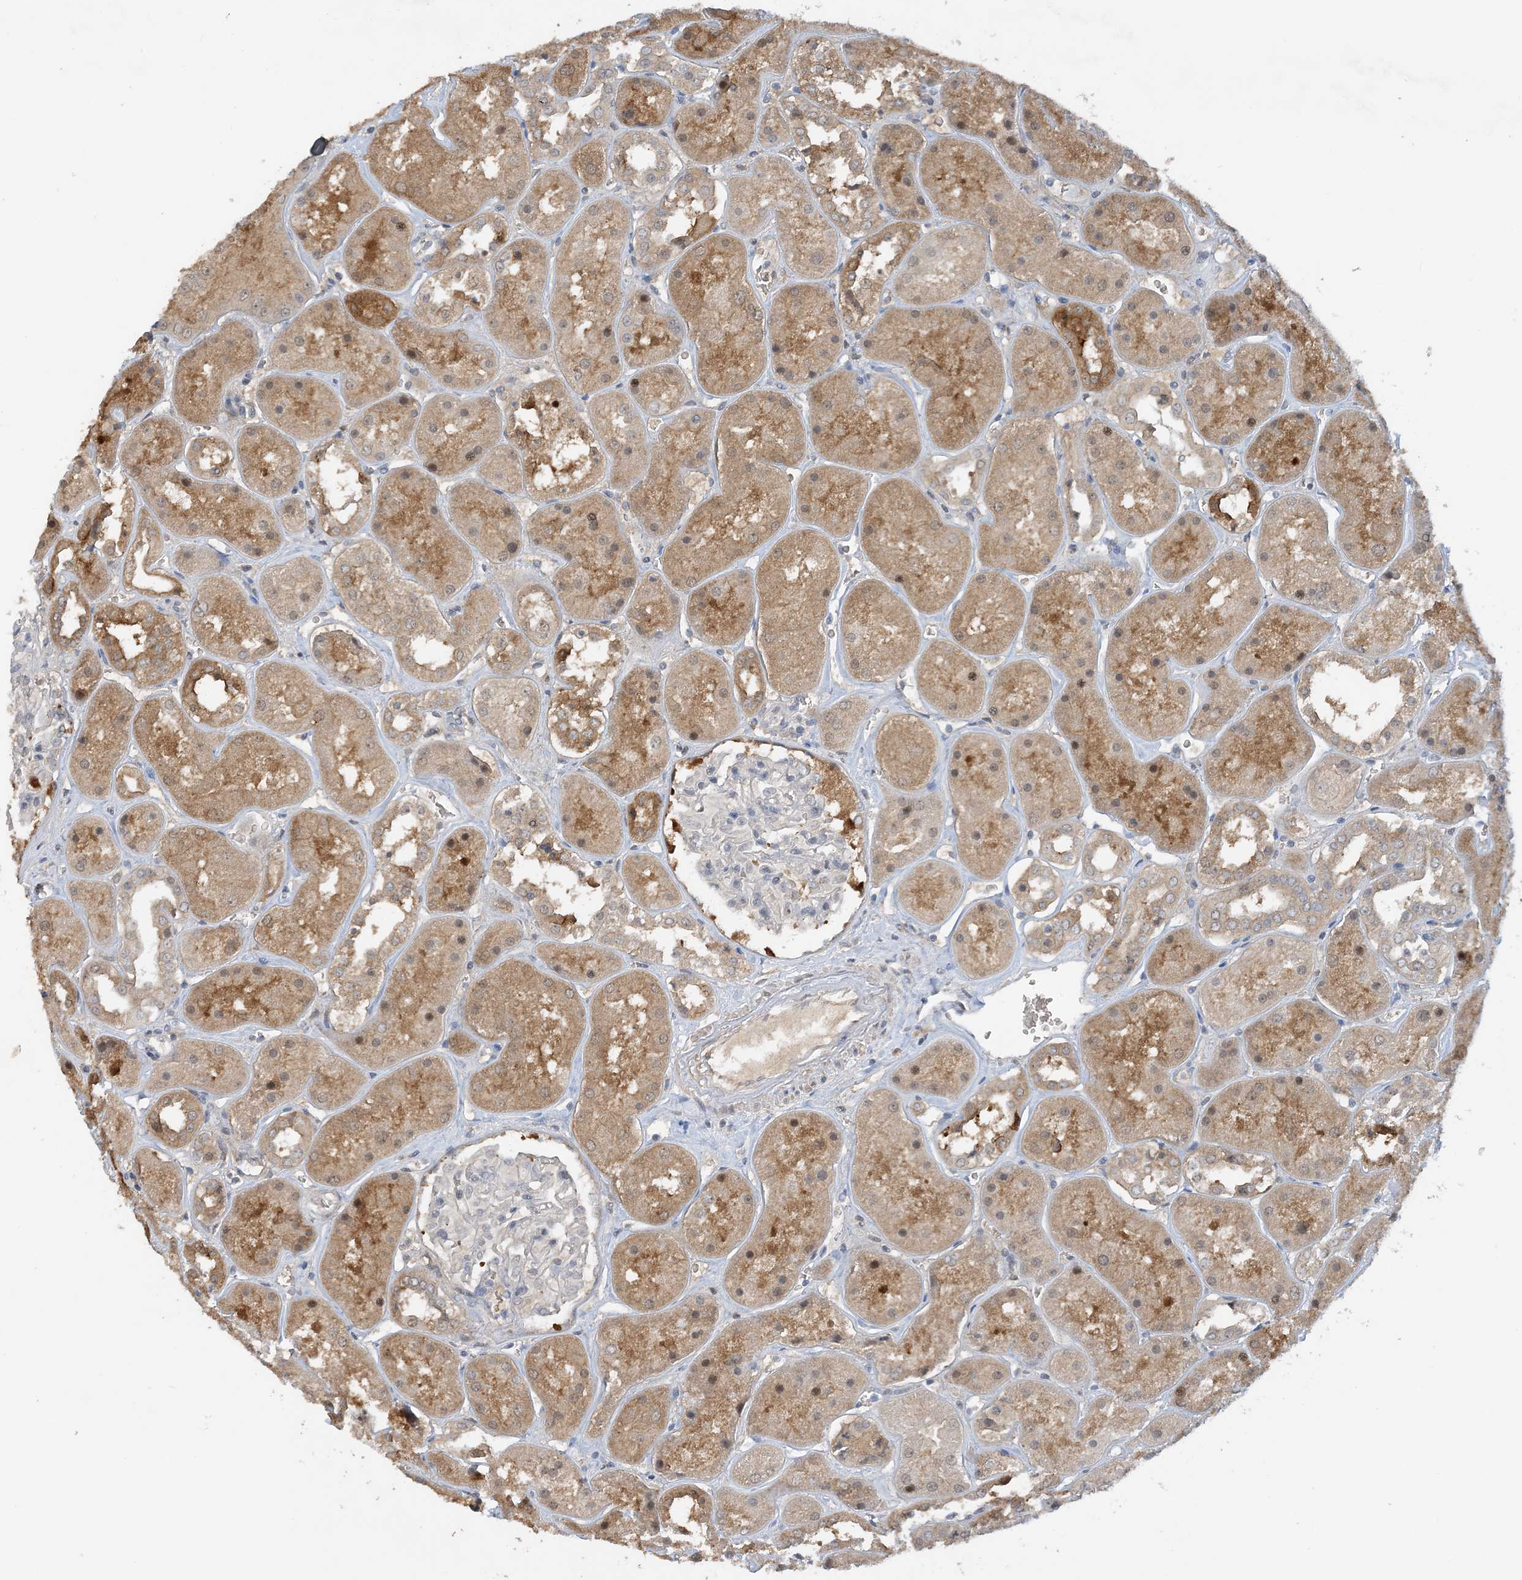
{"staining": {"intensity": "negative", "quantity": "none", "location": "none"}, "tissue": "kidney", "cell_type": "Cells in glomeruli", "image_type": "normal", "snomed": [{"axis": "morphology", "description": "Normal tissue, NOS"}, {"axis": "topography", "description": "Kidney"}], "caption": "This micrograph is of normal kidney stained with immunohistochemistry (IHC) to label a protein in brown with the nuclei are counter-stained blue. There is no expression in cells in glomeruli.", "gene": "UBE2E1", "patient": {"sex": "male", "age": 70}}